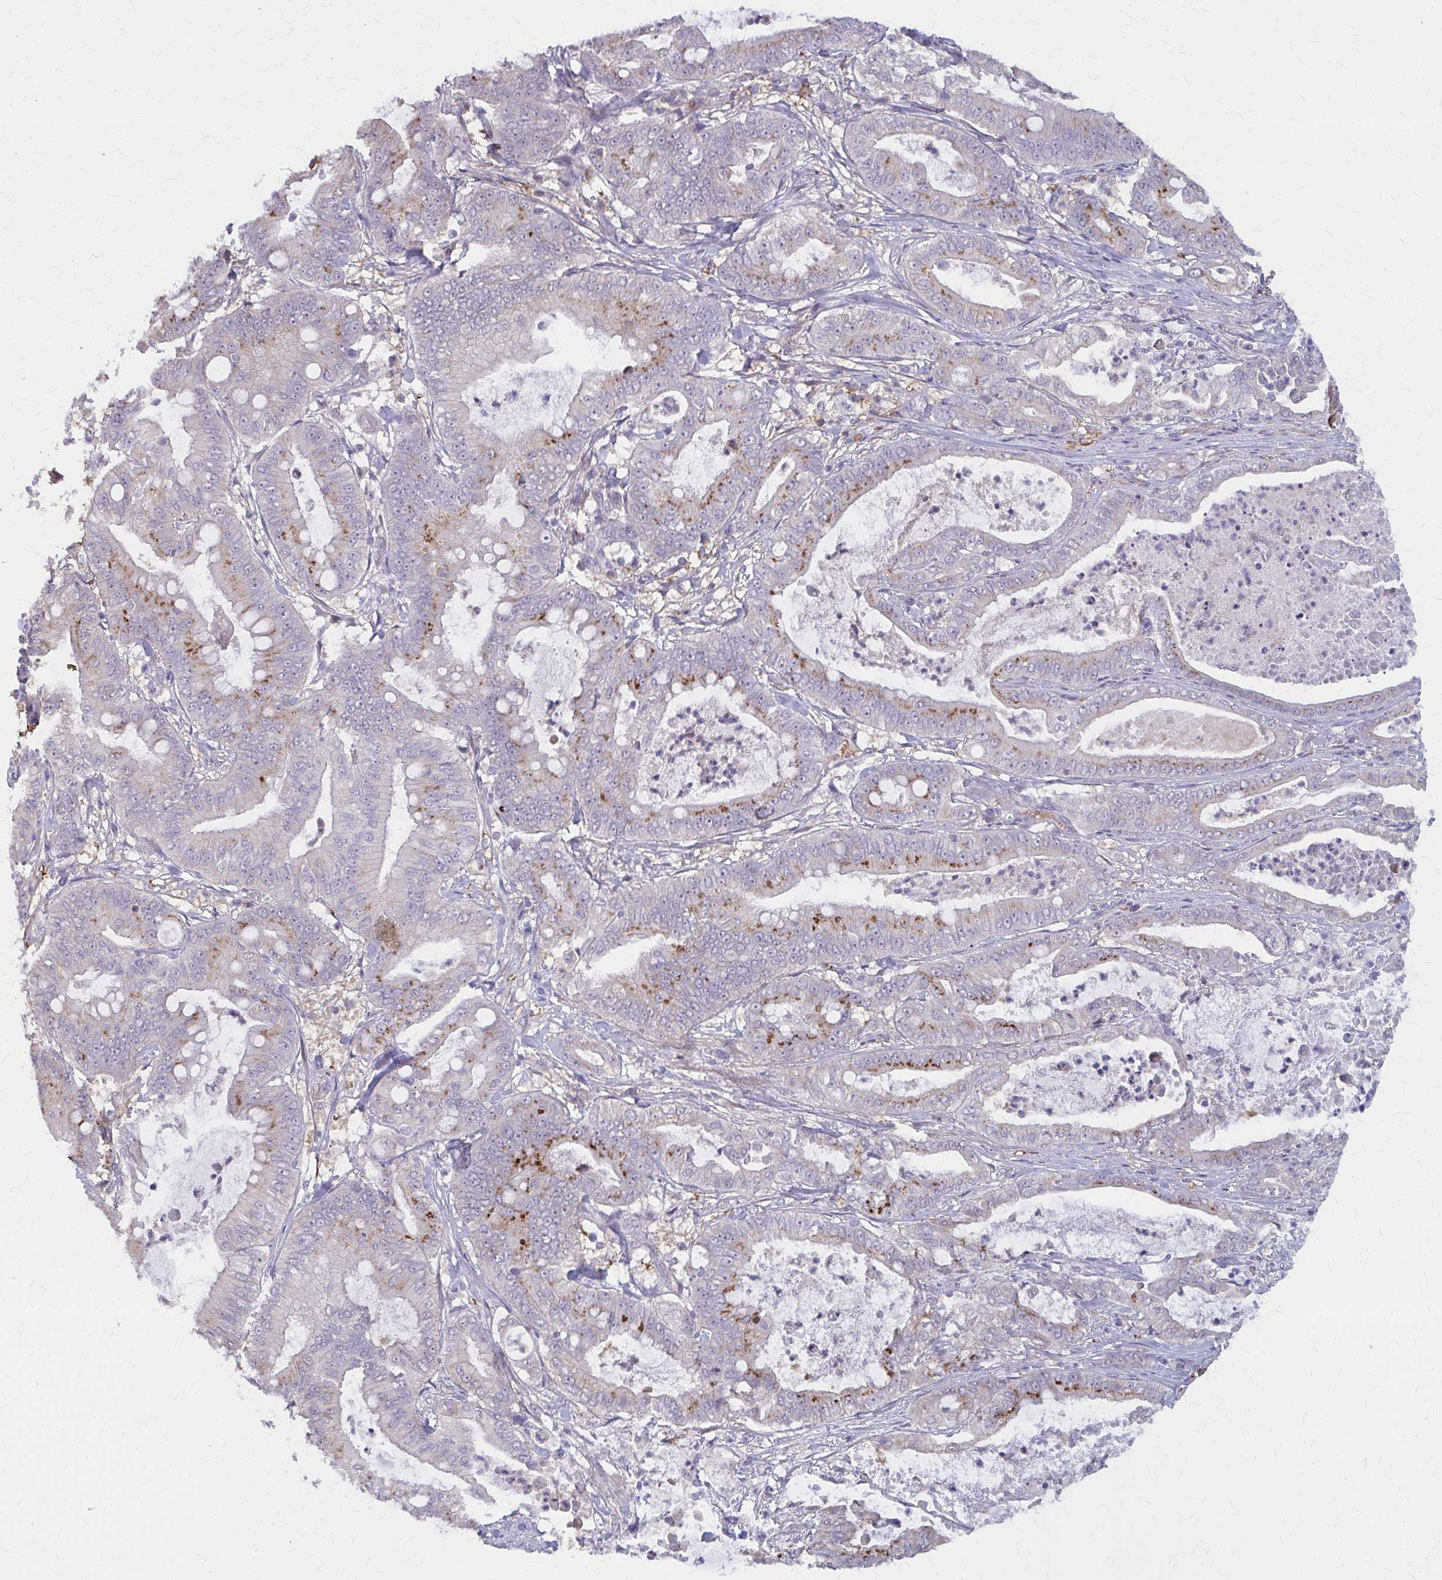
{"staining": {"intensity": "strong", "quantity": "<25%", "location": "cytoplasmic/membranous"}, "tissue": "pancreatic cancer", "cell_type": "Tumor cells", "image_type": "cancer", "snomed": [{"axis": "morphology", "description": "Adenocarcinoma, NOS"}, {"axis": "topography", "description": "Pancreas"}], "caption": "About <25% of tumor cells in adenocarcinoma (pancreatic) reveal strong cytoplasmic/membranous protein expression as visualized by brown immunohistochemical staining.", "gene": "IFI44L", "patient": {"sex": "male", "age": 71}}